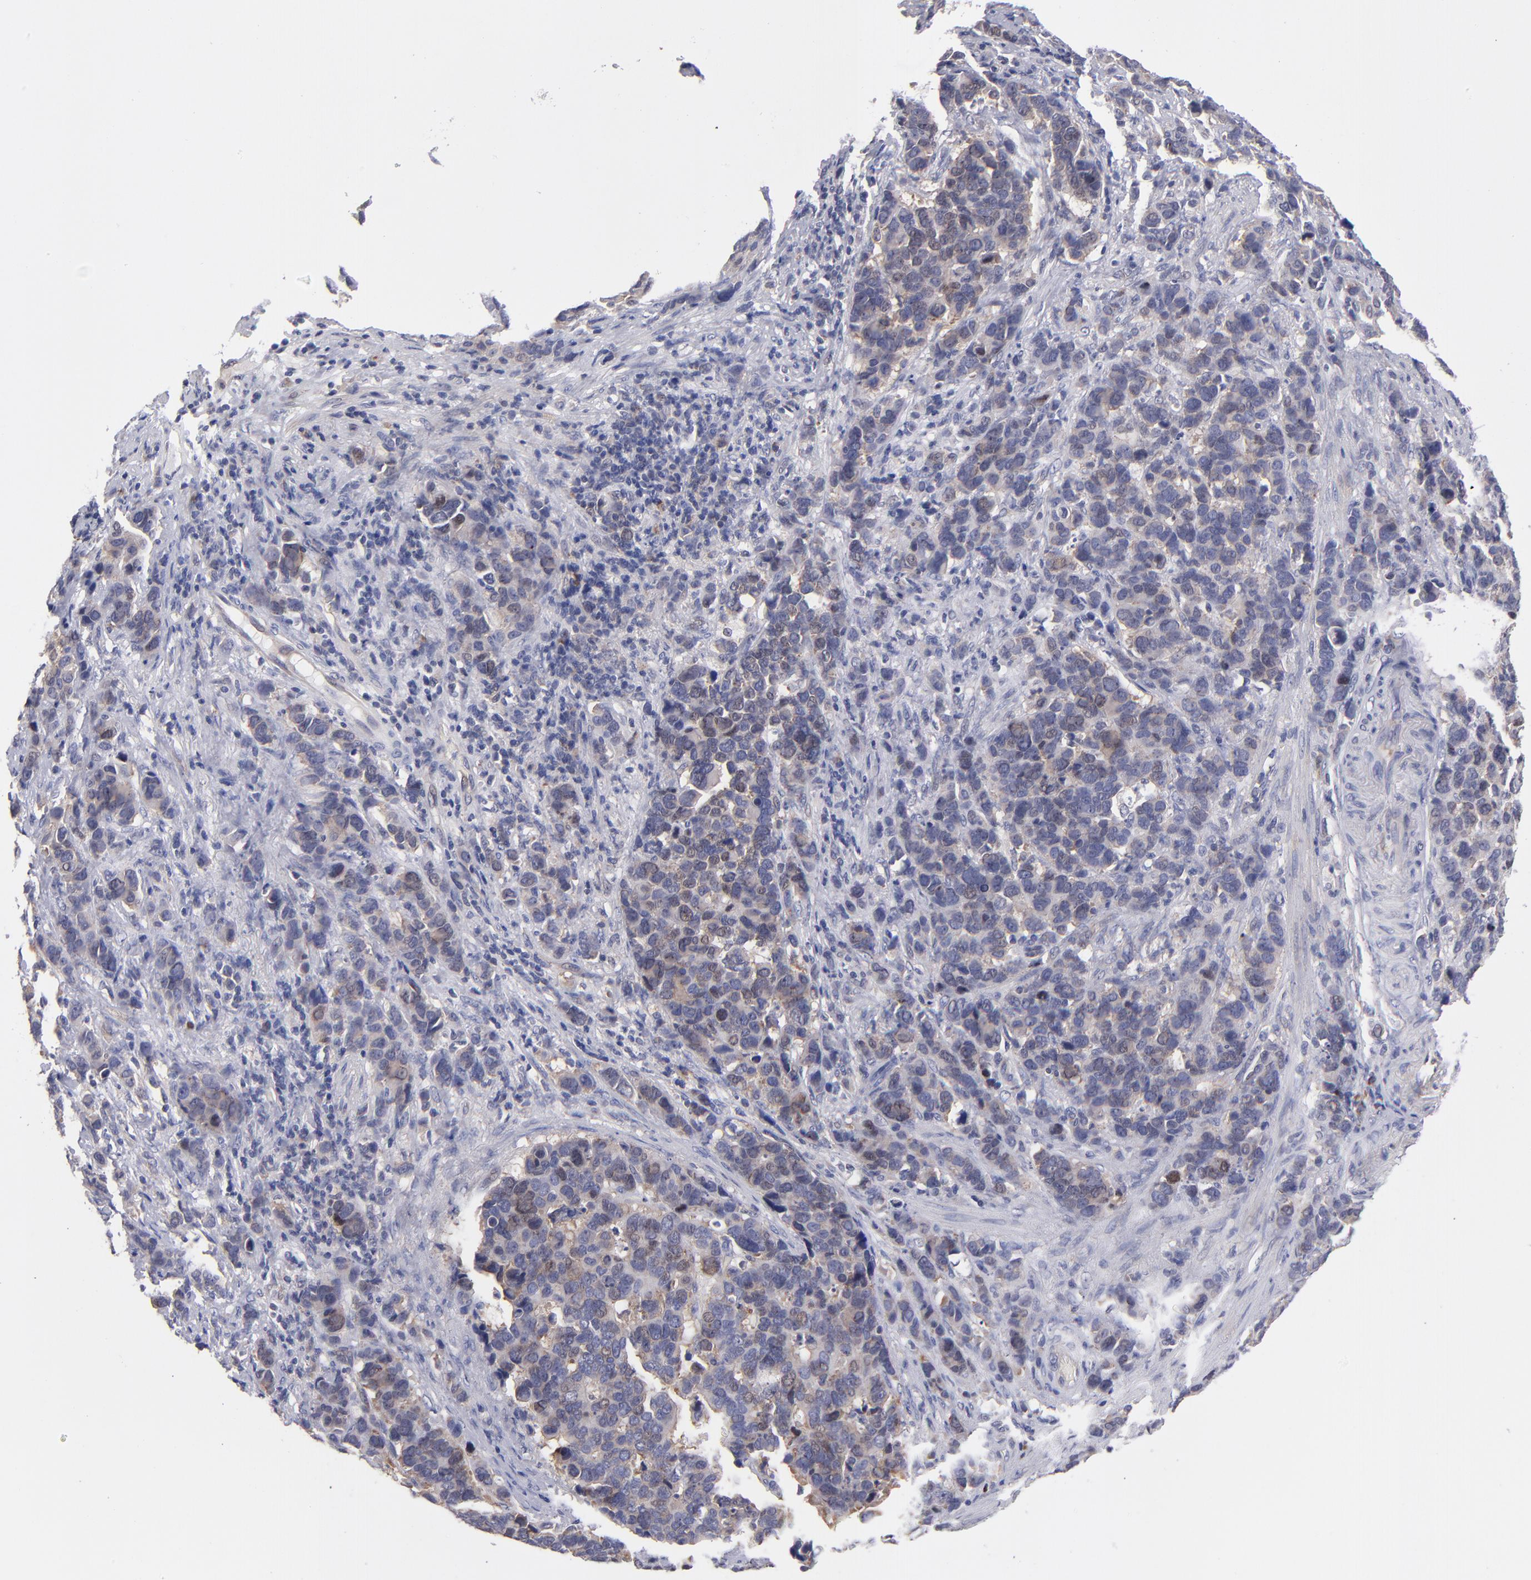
{"staining": {"intensity": "weak", "quantity": "25%-75%", "location": "cytoplasmic/membranous"}, "tissue": "stomach cancer", "cell_type": "Tumor cells", "image_type": "cancer", "snomed": [{"axis": "morphology", "description": "Adenocarcinoma, NOS"}, {"axis": "topography", "description": "Stomach, upper"}], "caption": "Stomach cancer (adenocarcinoma) tissue shows weak cytoplasmic/membranous staining in about 25%-75% of tumor cells", "gene": "EIF3L", "patient": {"sex": "male", "age": 71}}